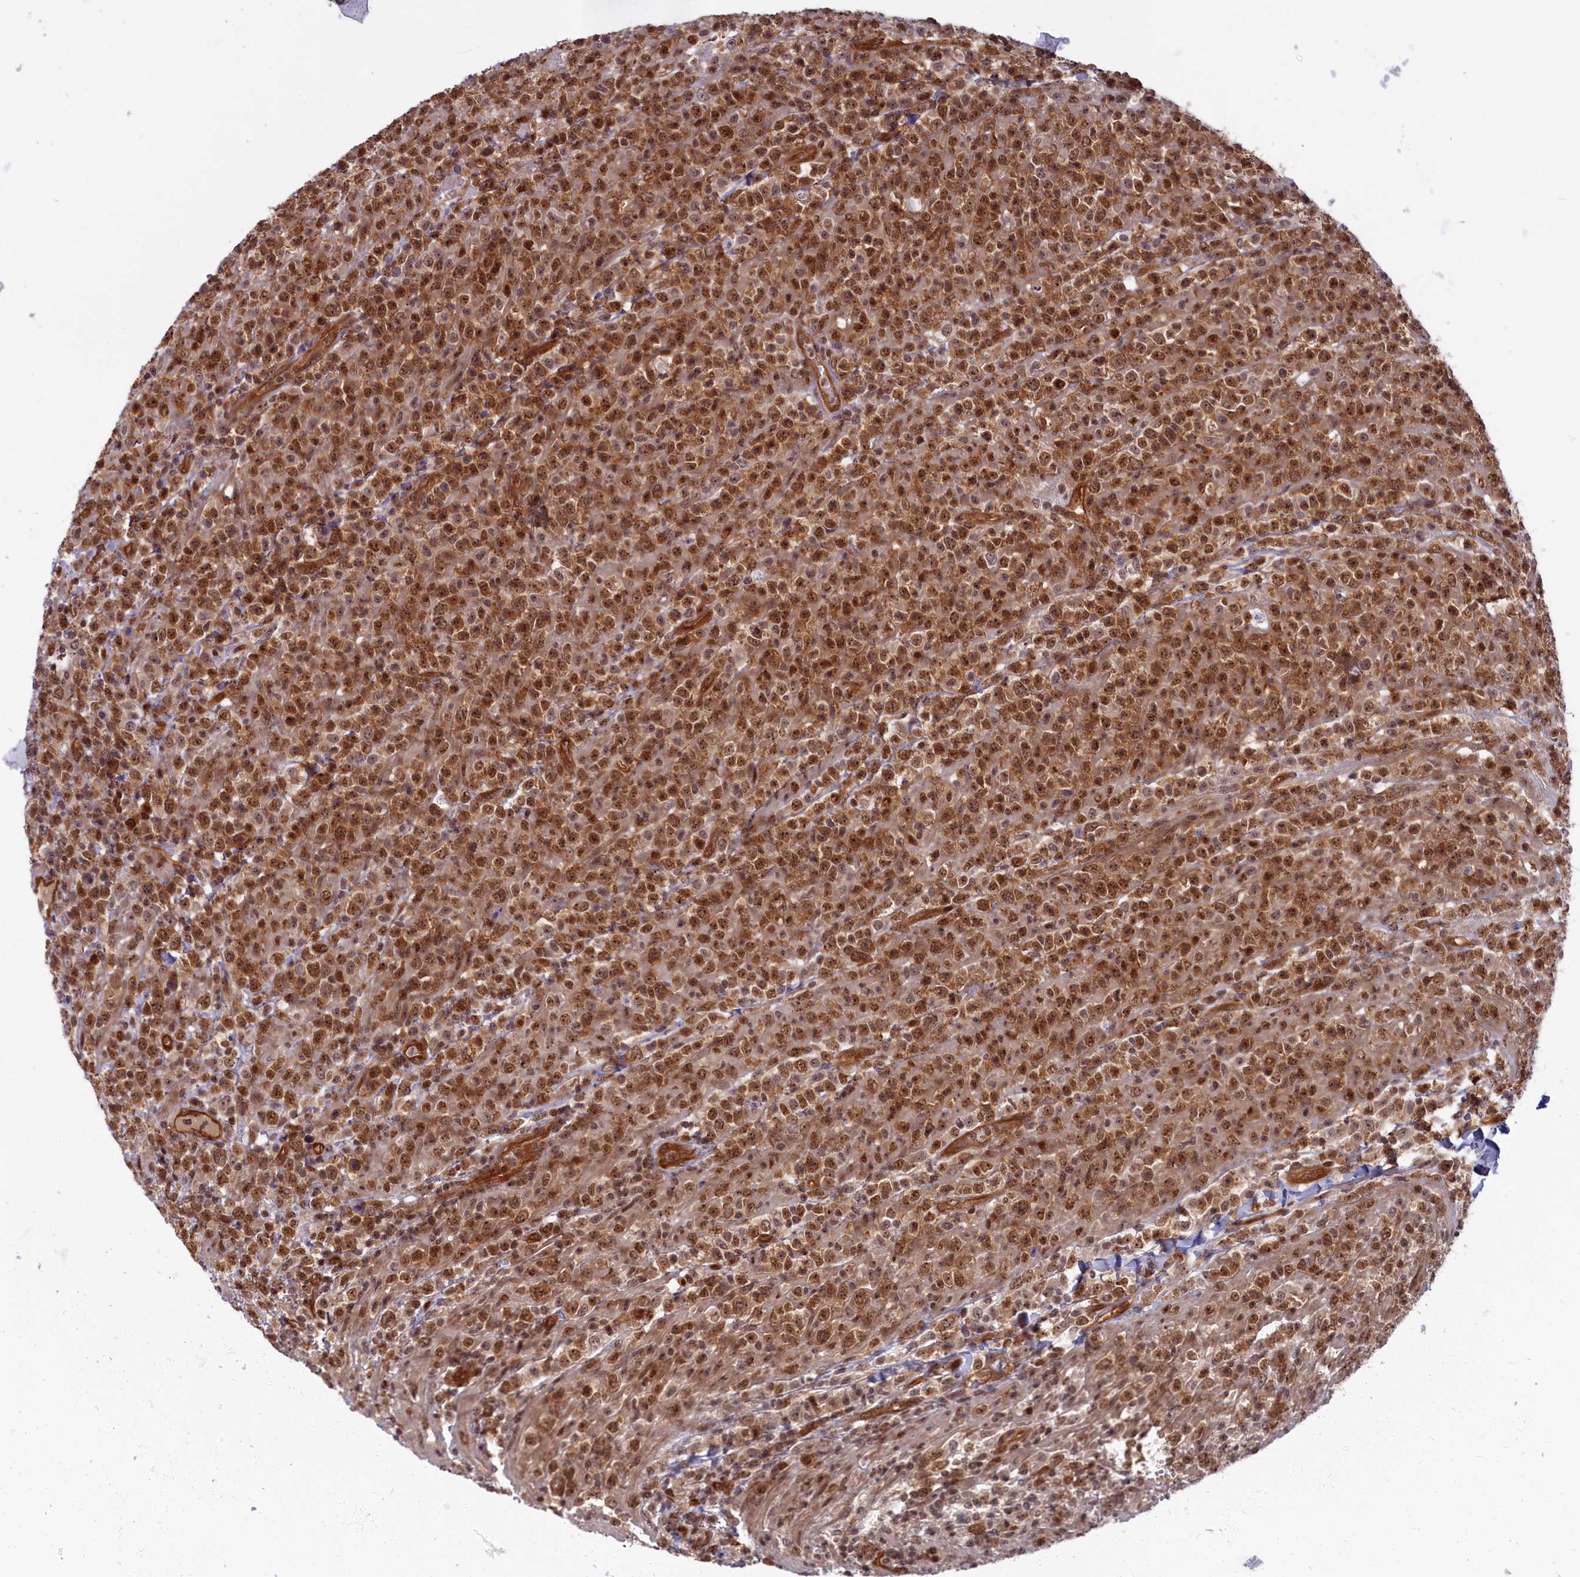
{"staining": {"intensity": "strong", "quantity": ">75%", "location": "nuclear"}, "tissue": "lymphoma", "cell_type": "Tumor cells", "image_type": "cancer", "snomed": [{"axis": "morphology", "description": "Malignant lymphoma, non-Hodgkin's type, High grade"}, {"axis": "topography", "description": "Colon"}], "caption": "Immunohistochemistry (IHC) of human lymphoma displays high levels of strong nuclear positivity in about >75% of tumor cells.", "gene": "SNRK", "patient": {"sex": "female", "age": 53}}